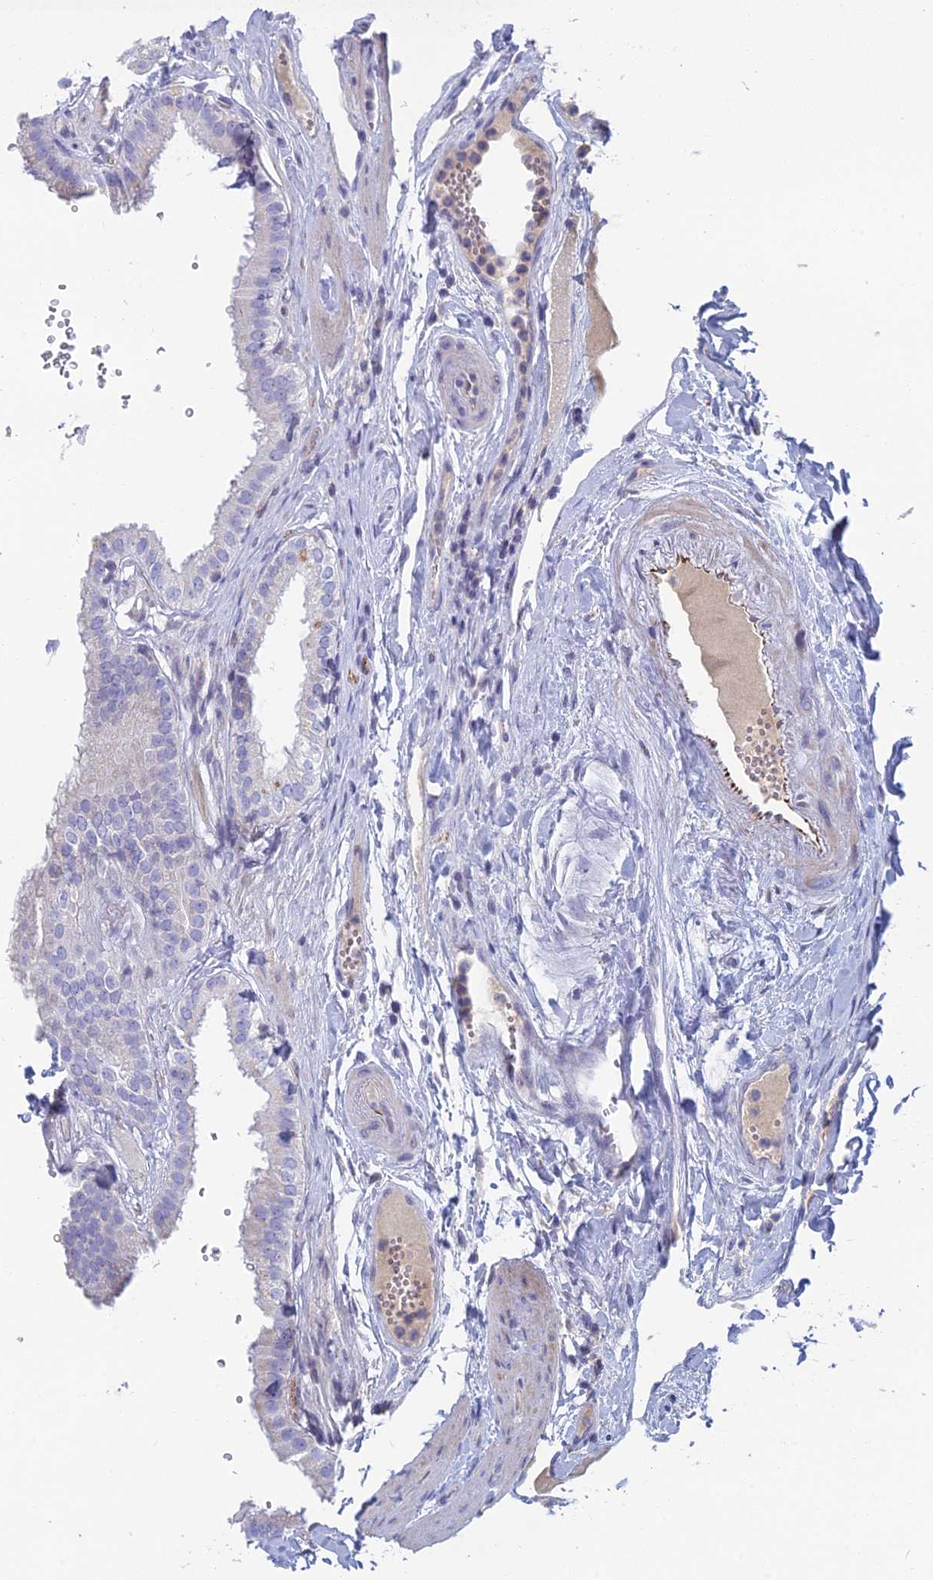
{"staining": {"intensity": "negative", "quantity": "none", "location": "none"}, "tissue": "gallbladder", "cell_type": "Glandular cells", "image_type": "normal", "snomed": [{"axis": "morphology", "description": "Normal tissue, NOS"}, {"axis": "topography", "description": "Gallbladder"}], "caption": "A photomicrograph of gallbladder stained for a protein demonstrates no brown staining in glandular cells.", "gene": "FERD3L", "patient": {"sex": "female", "age": 61}}